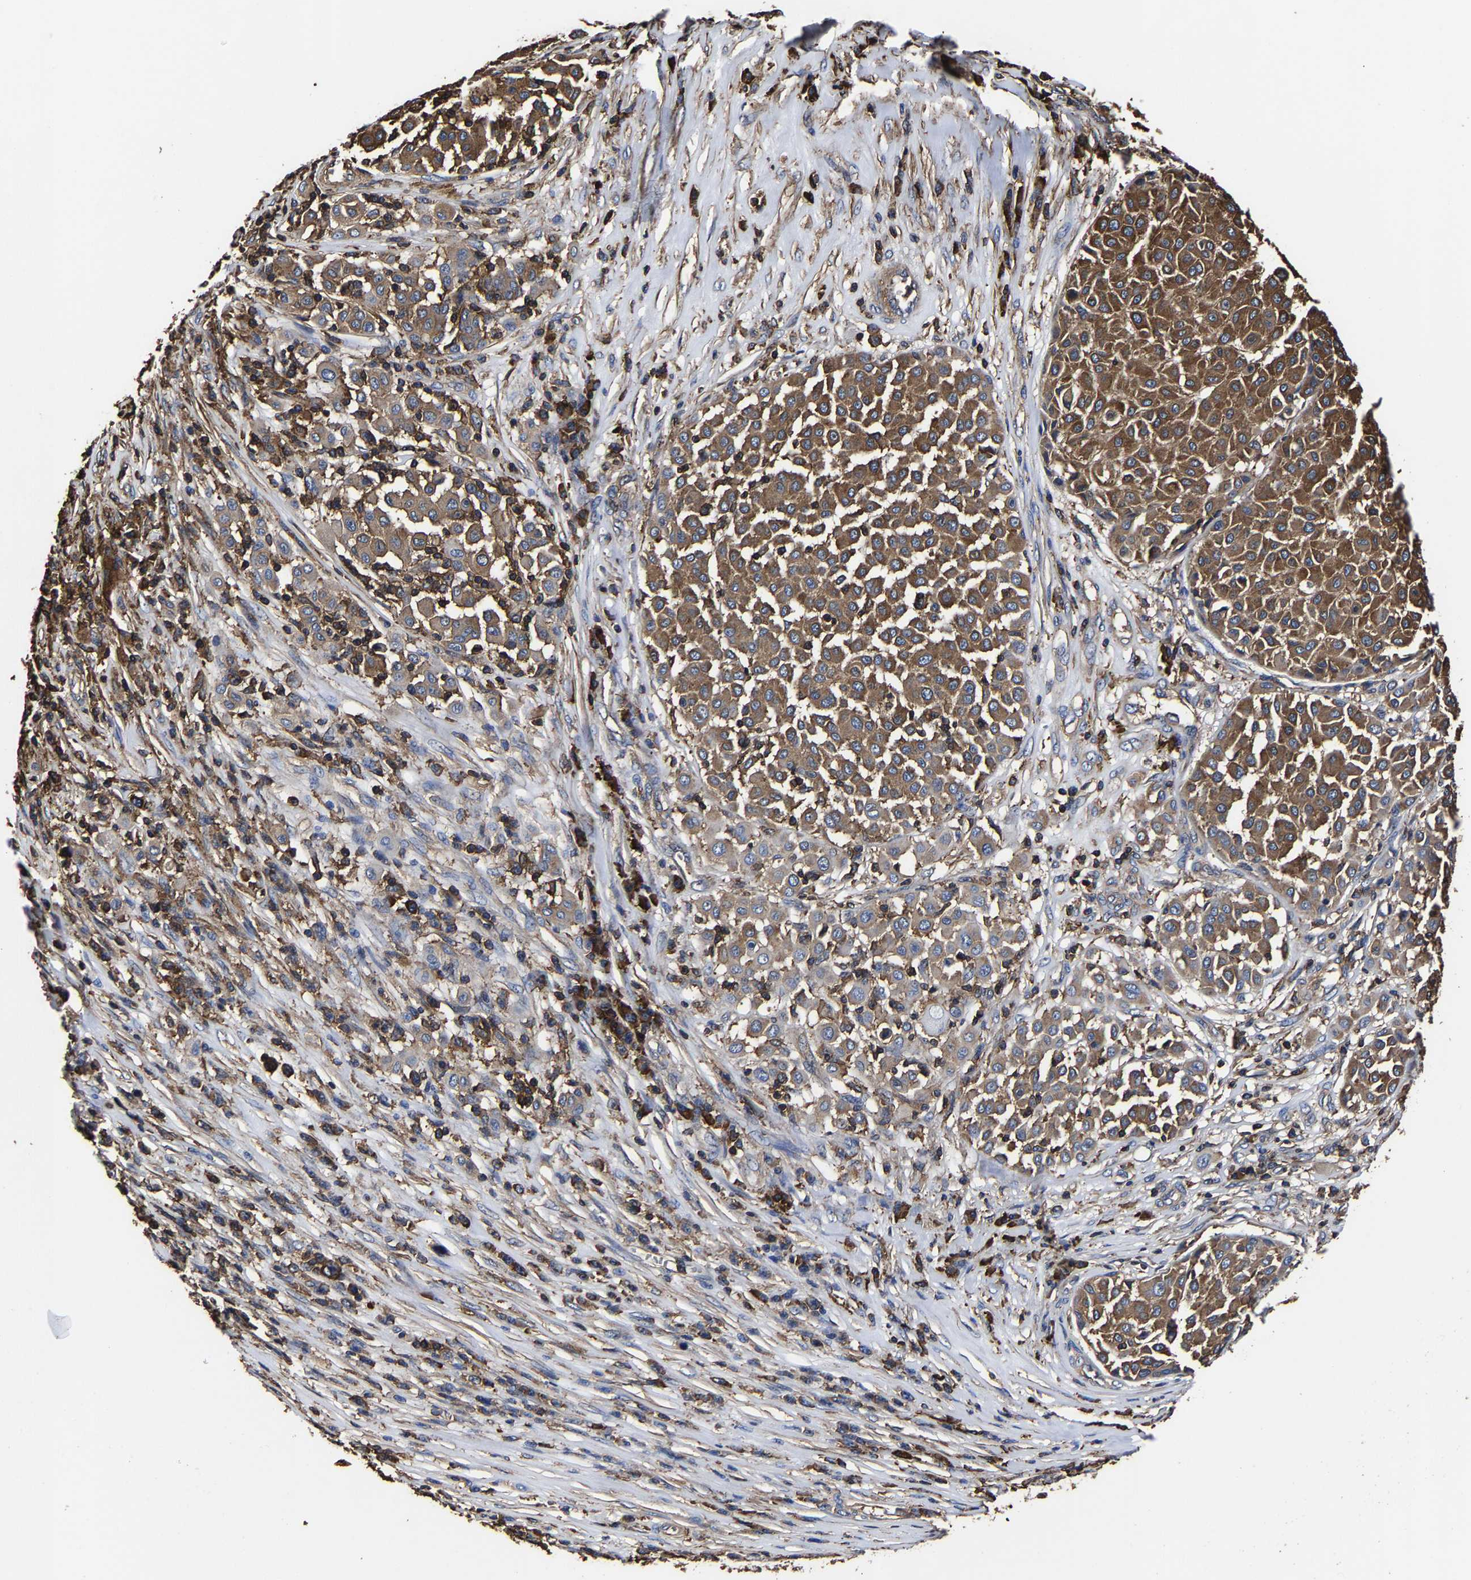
{"staining": {"intensity": "moderate", "quantity": ">75%", "location": "cytoplasmic/membranous"}, "tissue": "melanoma", "cell_type": "Tumor cells", "image_type": "cancer", "snomed": [{"axis": "morphology", "description": "Malignant melanoma, Metastatic site"}, {"axis": "topography", "description": "Soft tissue"}], "caption": "Melanoma tissue exhibits moderate cytoplasmic/membranous expression in about >75% of tumor cells", "gene": "SSH3", "patient": {"sex": "male", "age": 41}}